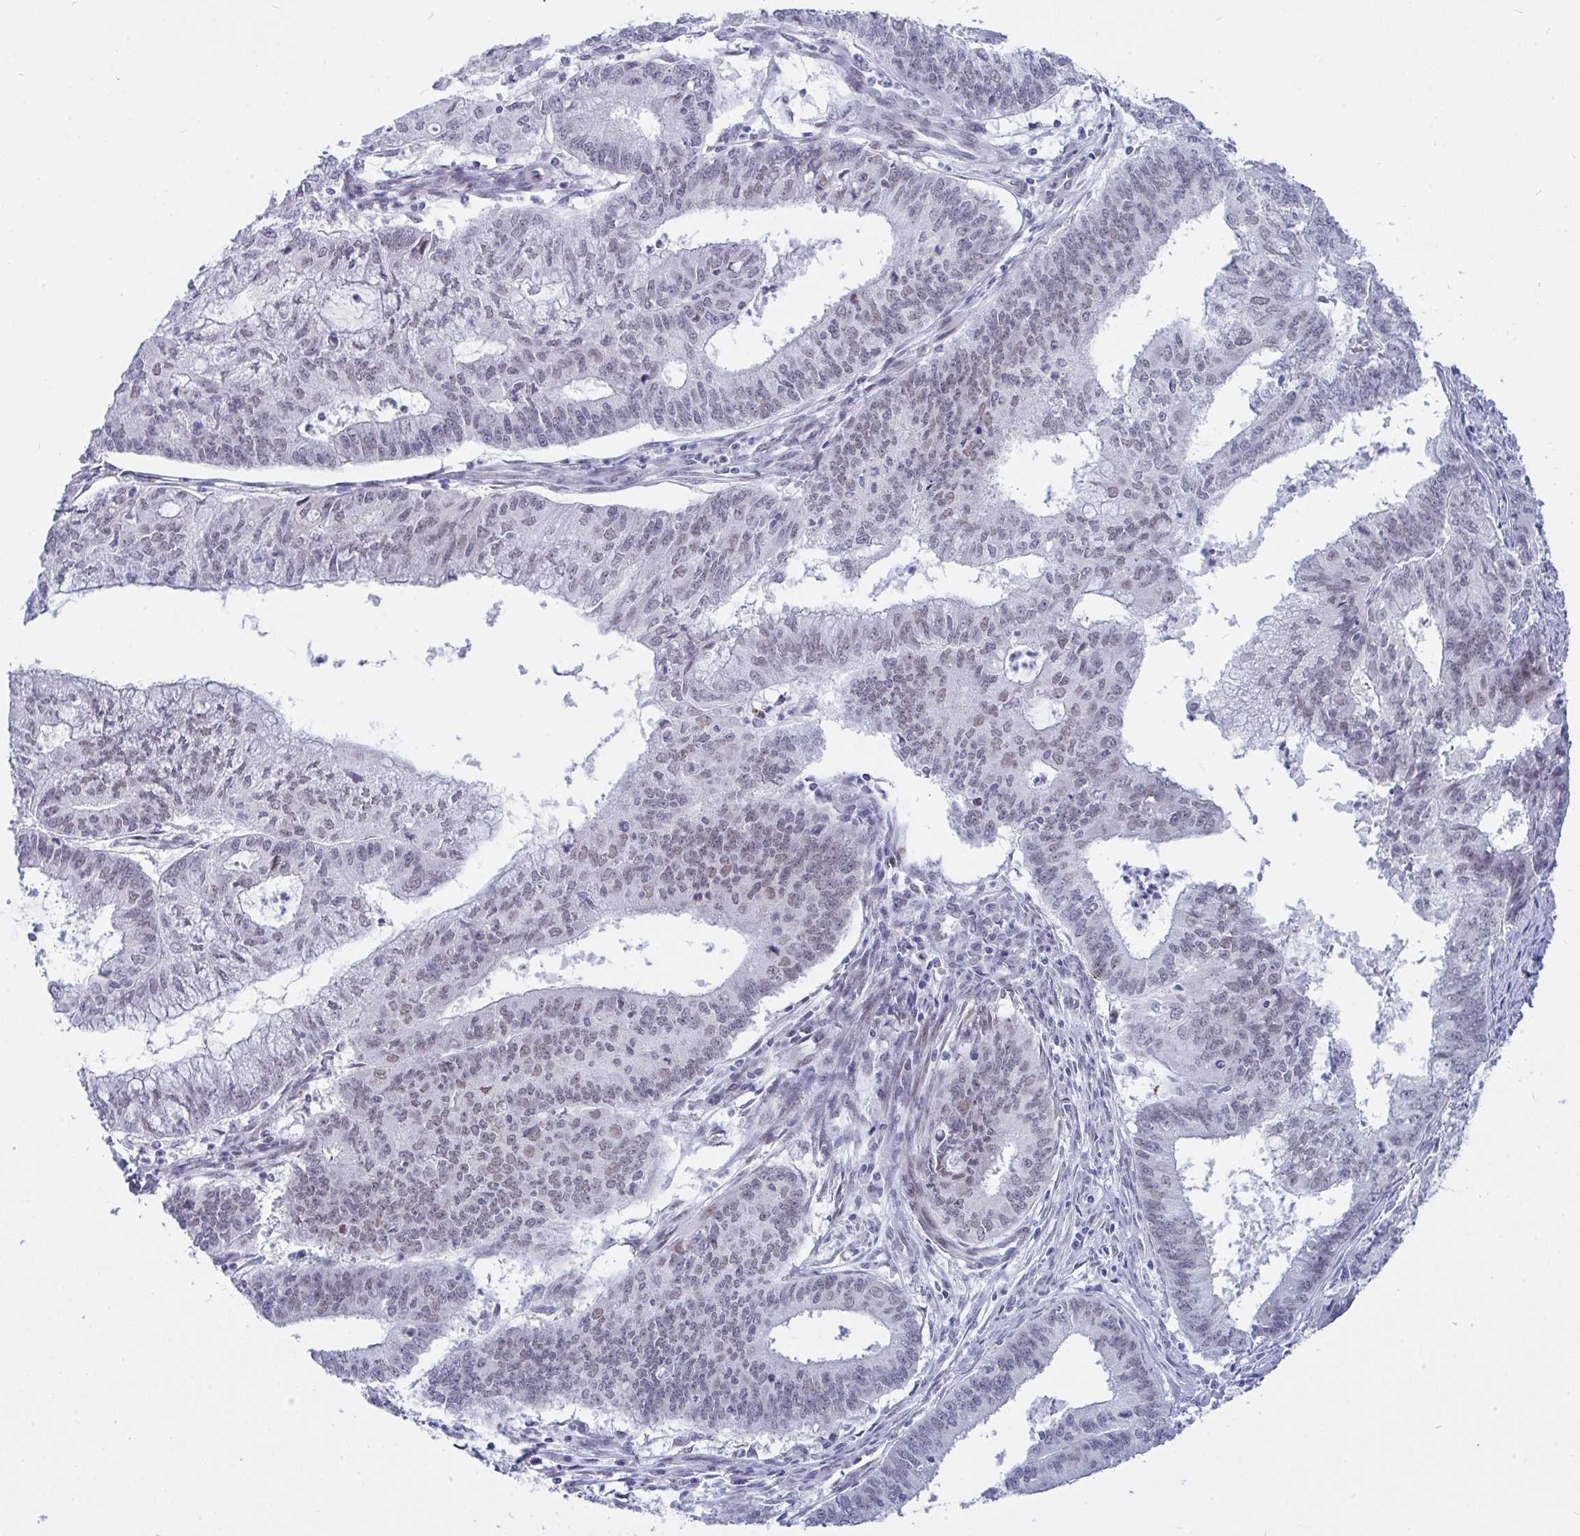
{"staining": {"intensity": "weak", "quantity": "<25%", "location": "nuclear"}, "tissue": "endometrial cancer", "cell_type": "Tumor cells", "image_type": "cancer", "snomed": [{"axis": "morphology", "description": "Adenocarcinoma, NOS"}, {"axis": "topography", "description": "Endometrium"}], "caption": "Protein analysis of adenocarcinoma (endometrial) displays no significant staining in tumor cells.", "gene": "FBXL22", "patient": {"sex": "female", "age": 61}}